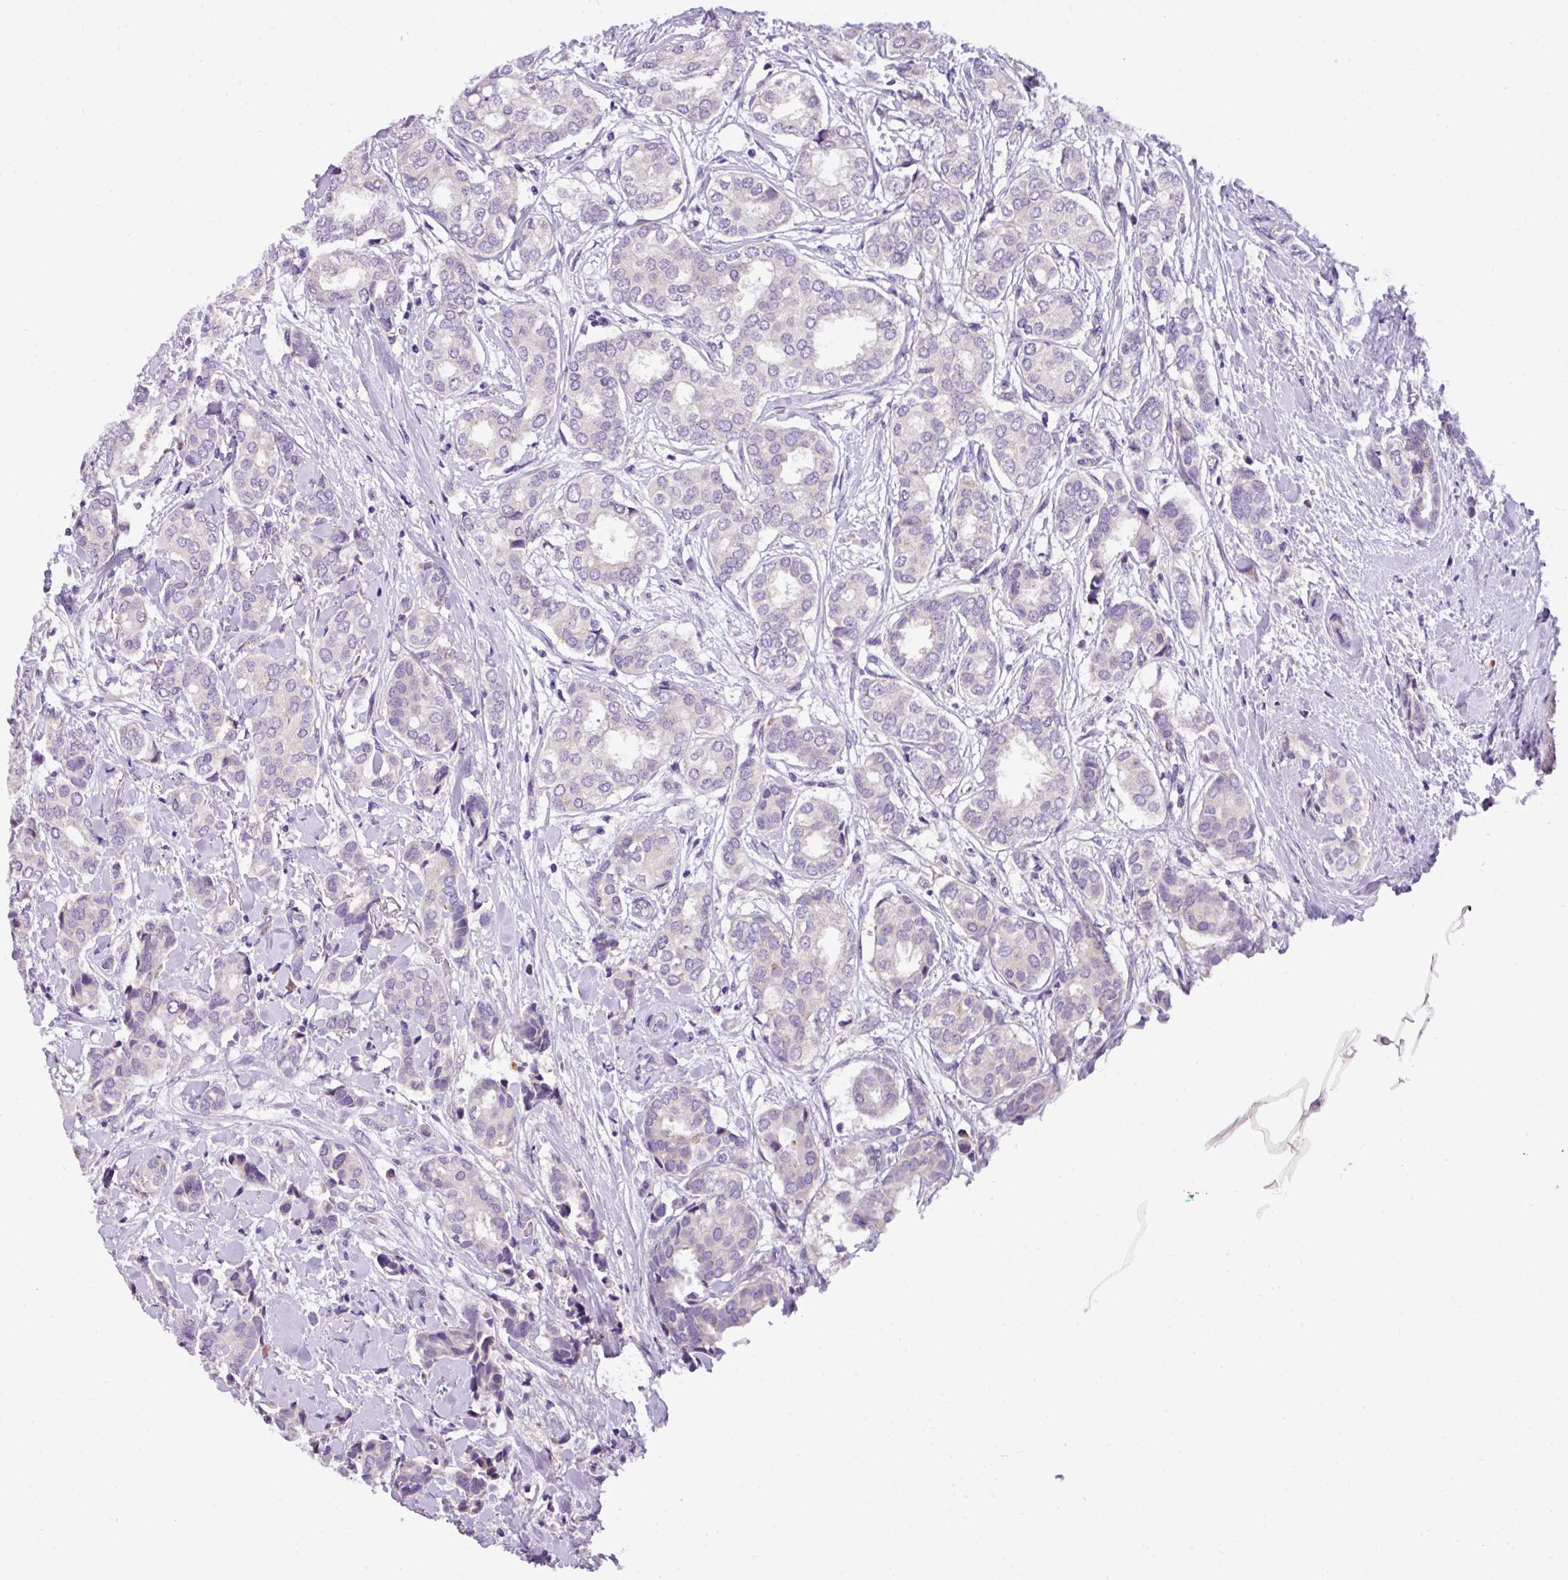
{"staining": {"intensity": "negative", "quantity": "none", "location": "none"}, "tissue": "breast cancer", "cell_type": "Tumor cells", "image_type": "cancer", "snomed": [{"axis": "morphology", "description": "Duct carcinoma"}, {"axis": "topography", "description": "Breast"}], "caption": "DAB (3,3'-diaminobenzidine) immunohistochemical staining of intraductal carcinoma (breast) shows no significant expression in tumor cells.", "gene": "ANXA2R", "patient": {"sex": "female", "age": 73}}